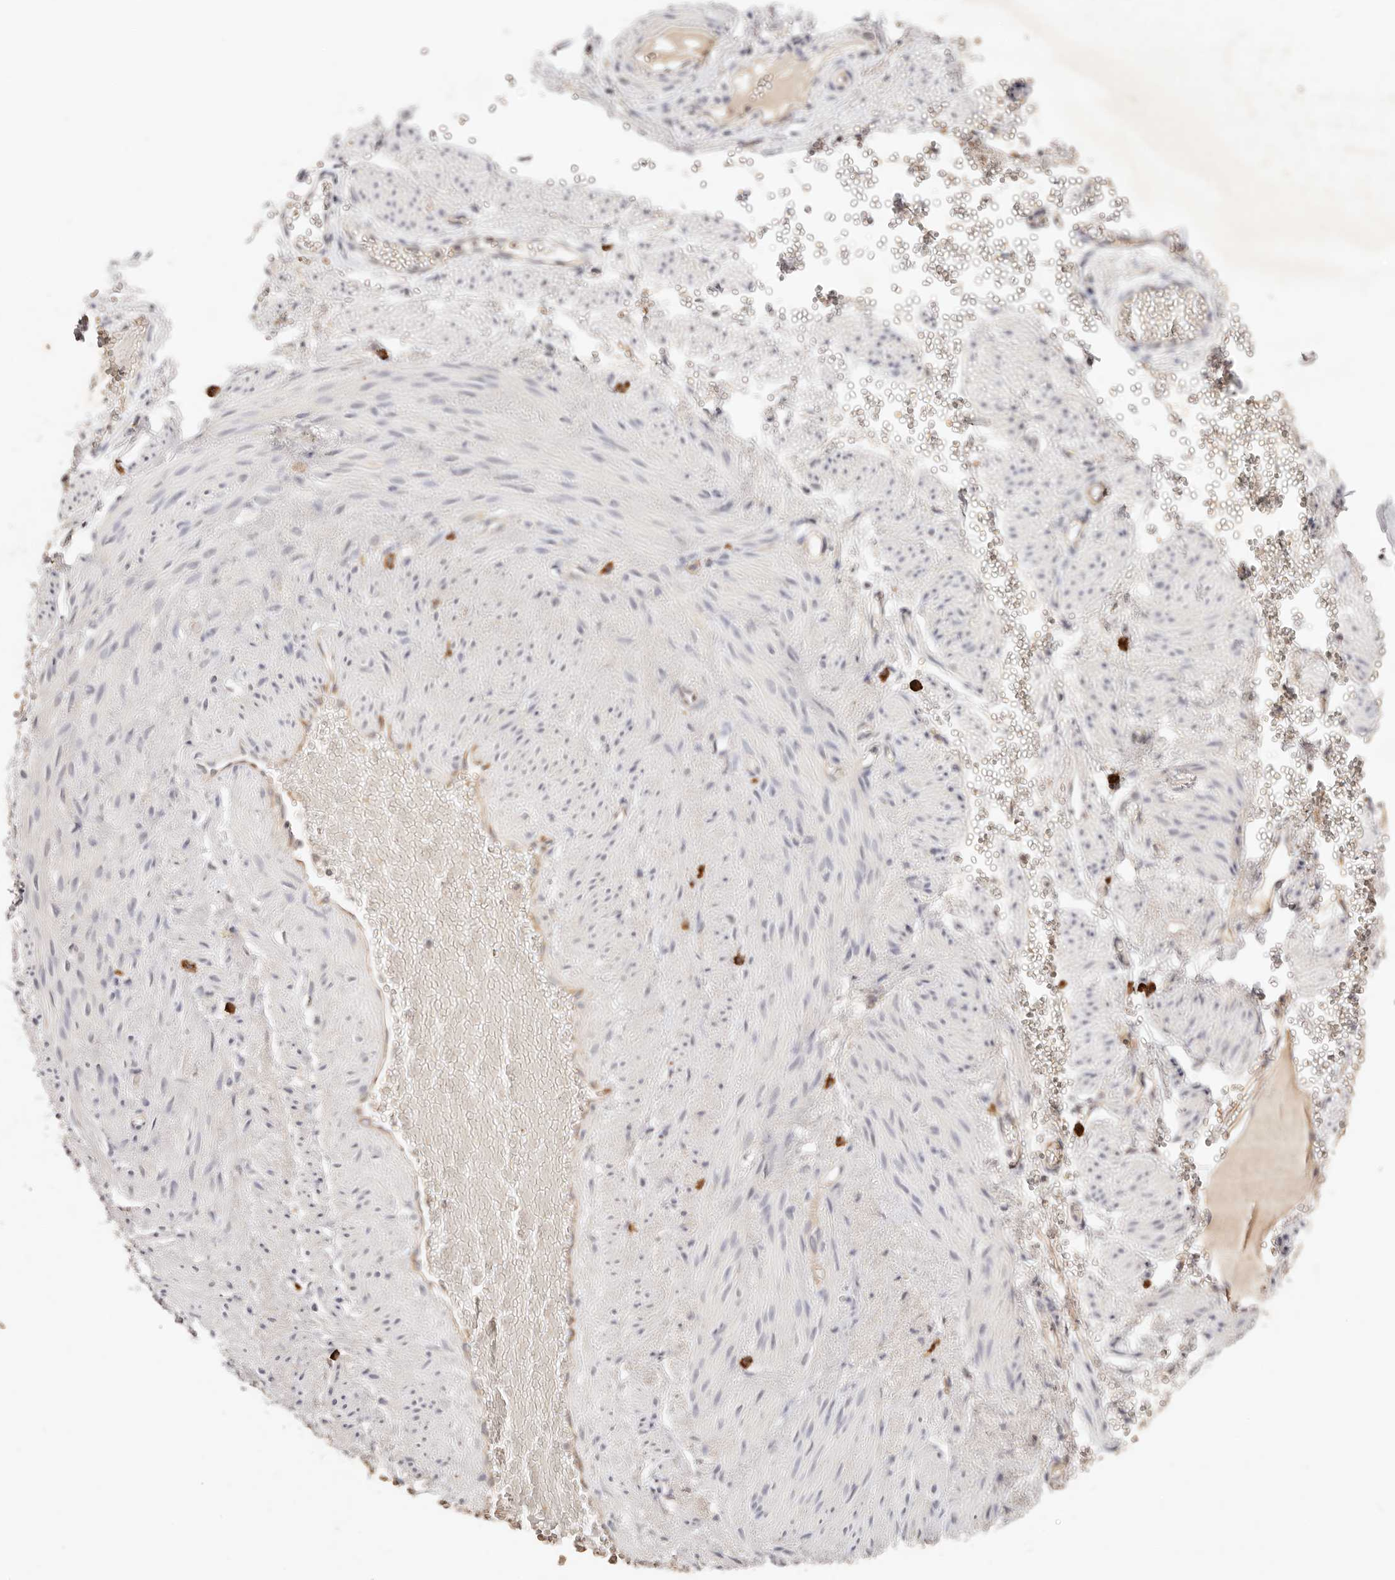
{"staining": {"intensity": "weak", "quantity": ">75%", "location": "cytoplasmic/membranous"}, "tissue": "adipose tissue", "cell_type": "Adipocytes", "image_type": "normal", "snomed": [{"axis": "morphology", "description": "Normal tissue, NOS"}, {"axis": "topography", "description": "Smooth muscle"}, {"axis": "topography", "description": "Peripheral nerve tissue"}], "caption": "High-power microscopy captured an immunohistochemistry image of unremarkable adipose tissue, revealing weak cytoplasmic/membranous staining in about >75% of adipocytes.", "gene": "CXADR", "patient": {"sex": "female", "age": 39}}